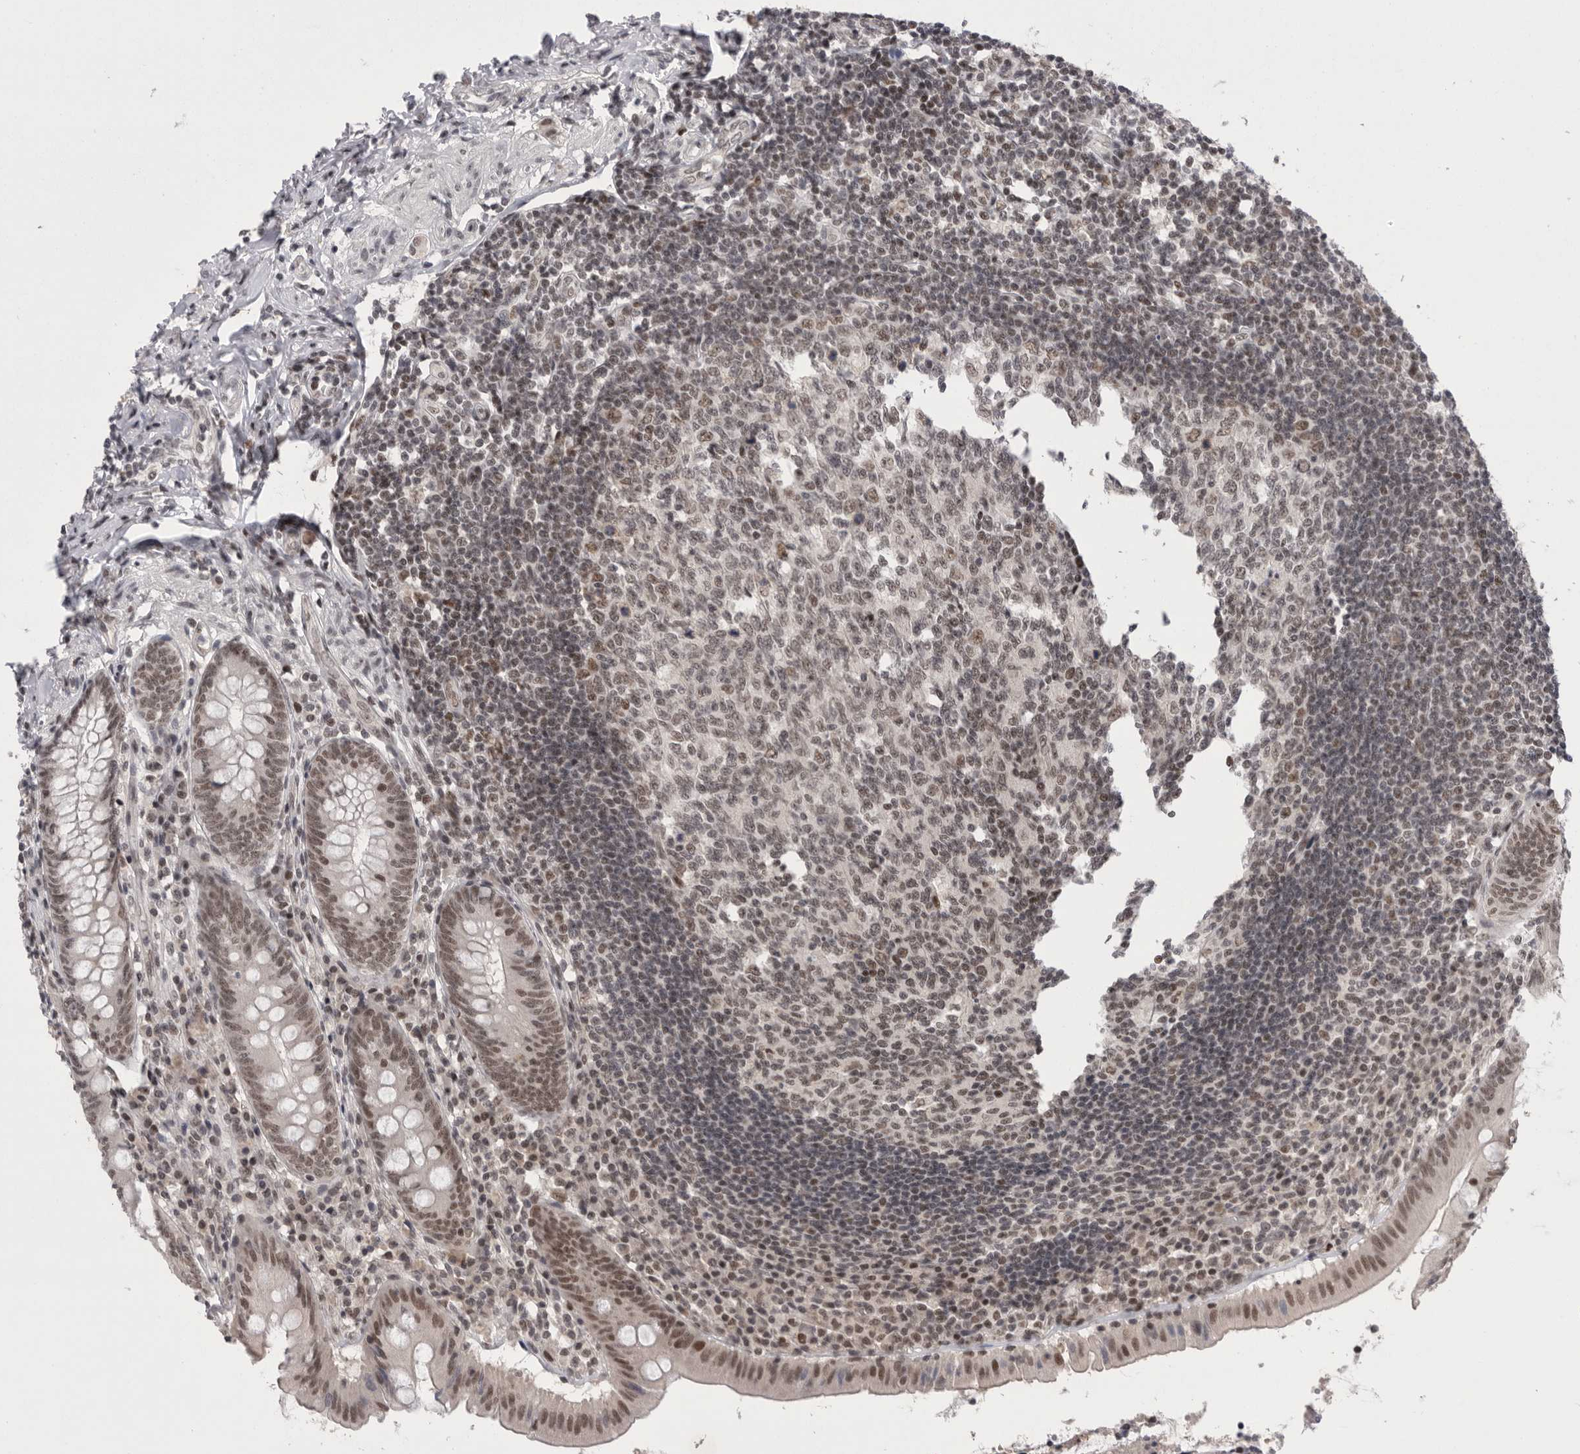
{"staining": {"intensity": "moderate", "quantity": ">75%", "location": "nuclear"}, "tissue": "appendix", "cell_type": "Glandular cells", "image_type": "normal", "snomed": [{"axis": "morphology", "description": "Normal tissue, NOS"}, {"axis": "topography", "description": "Appendix"}], "caption": "About >75% of glandular cells in benign human appendix exhibit moderate nuclear protein positivity as visualized by brown immunohistochemical staining.", "gene": "POU5F1", "patient": {"sex": "female", "age": 54}}